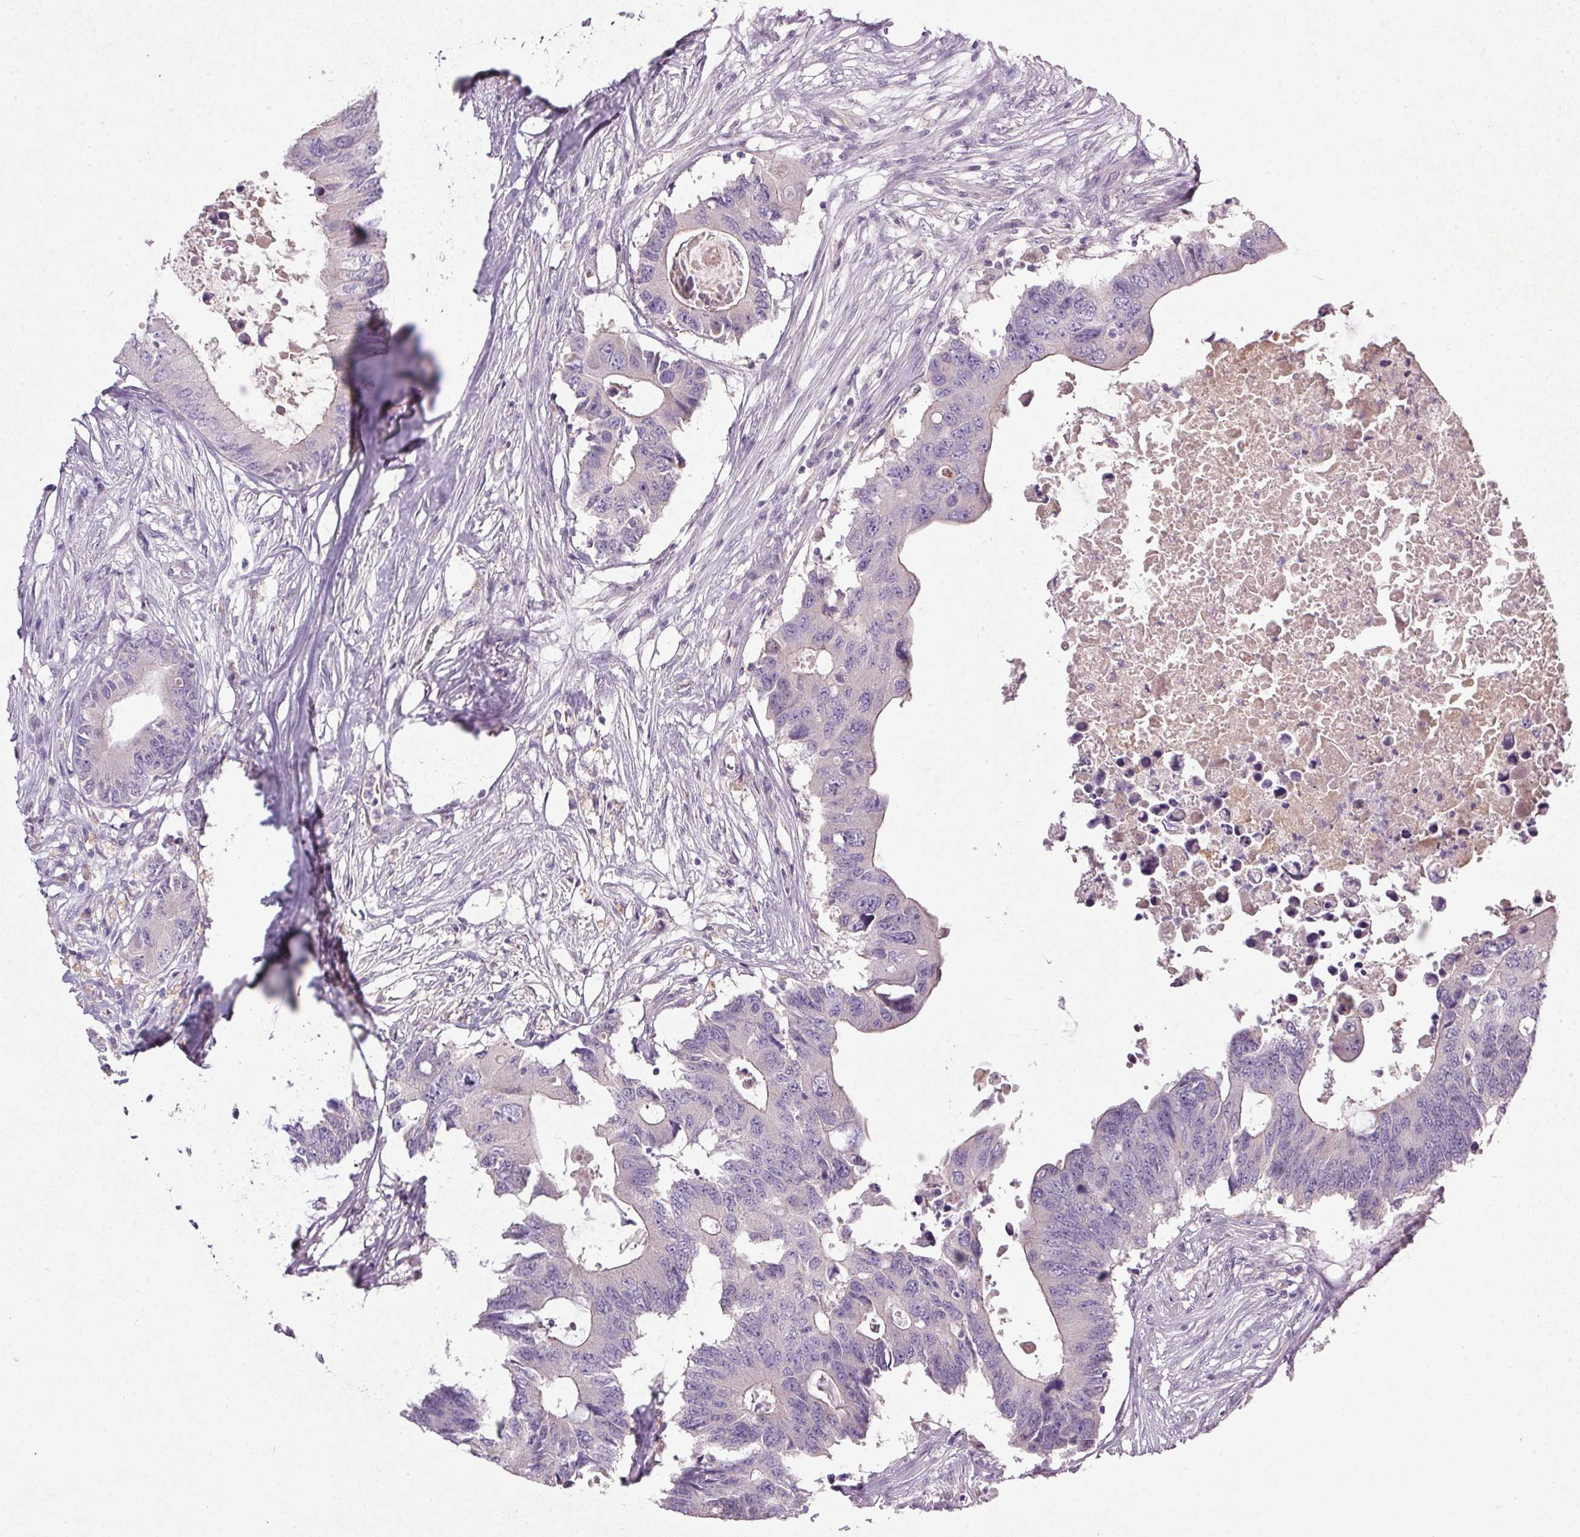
{"staining": {"intensity": "negative", "quantity": "none", "location": "none"}, "tissue": "colorectal cancer", "cell_type": "Tumor cells", "image_type": "cancer", "snomed": [{"axis": "morphology", "description": "Adenocarcinoma, NOS"}, {"axis": "topography", "description": "Colon"}], "caption": "This image is of colorectal cancer (adenocarcinoma) stained with IHC to label a protein in brown with the nuclei are counter-stained blue. There is no staining in tumor cells.", "gene": "APOC4", "patient": {"sex": "male", "age": 71}}